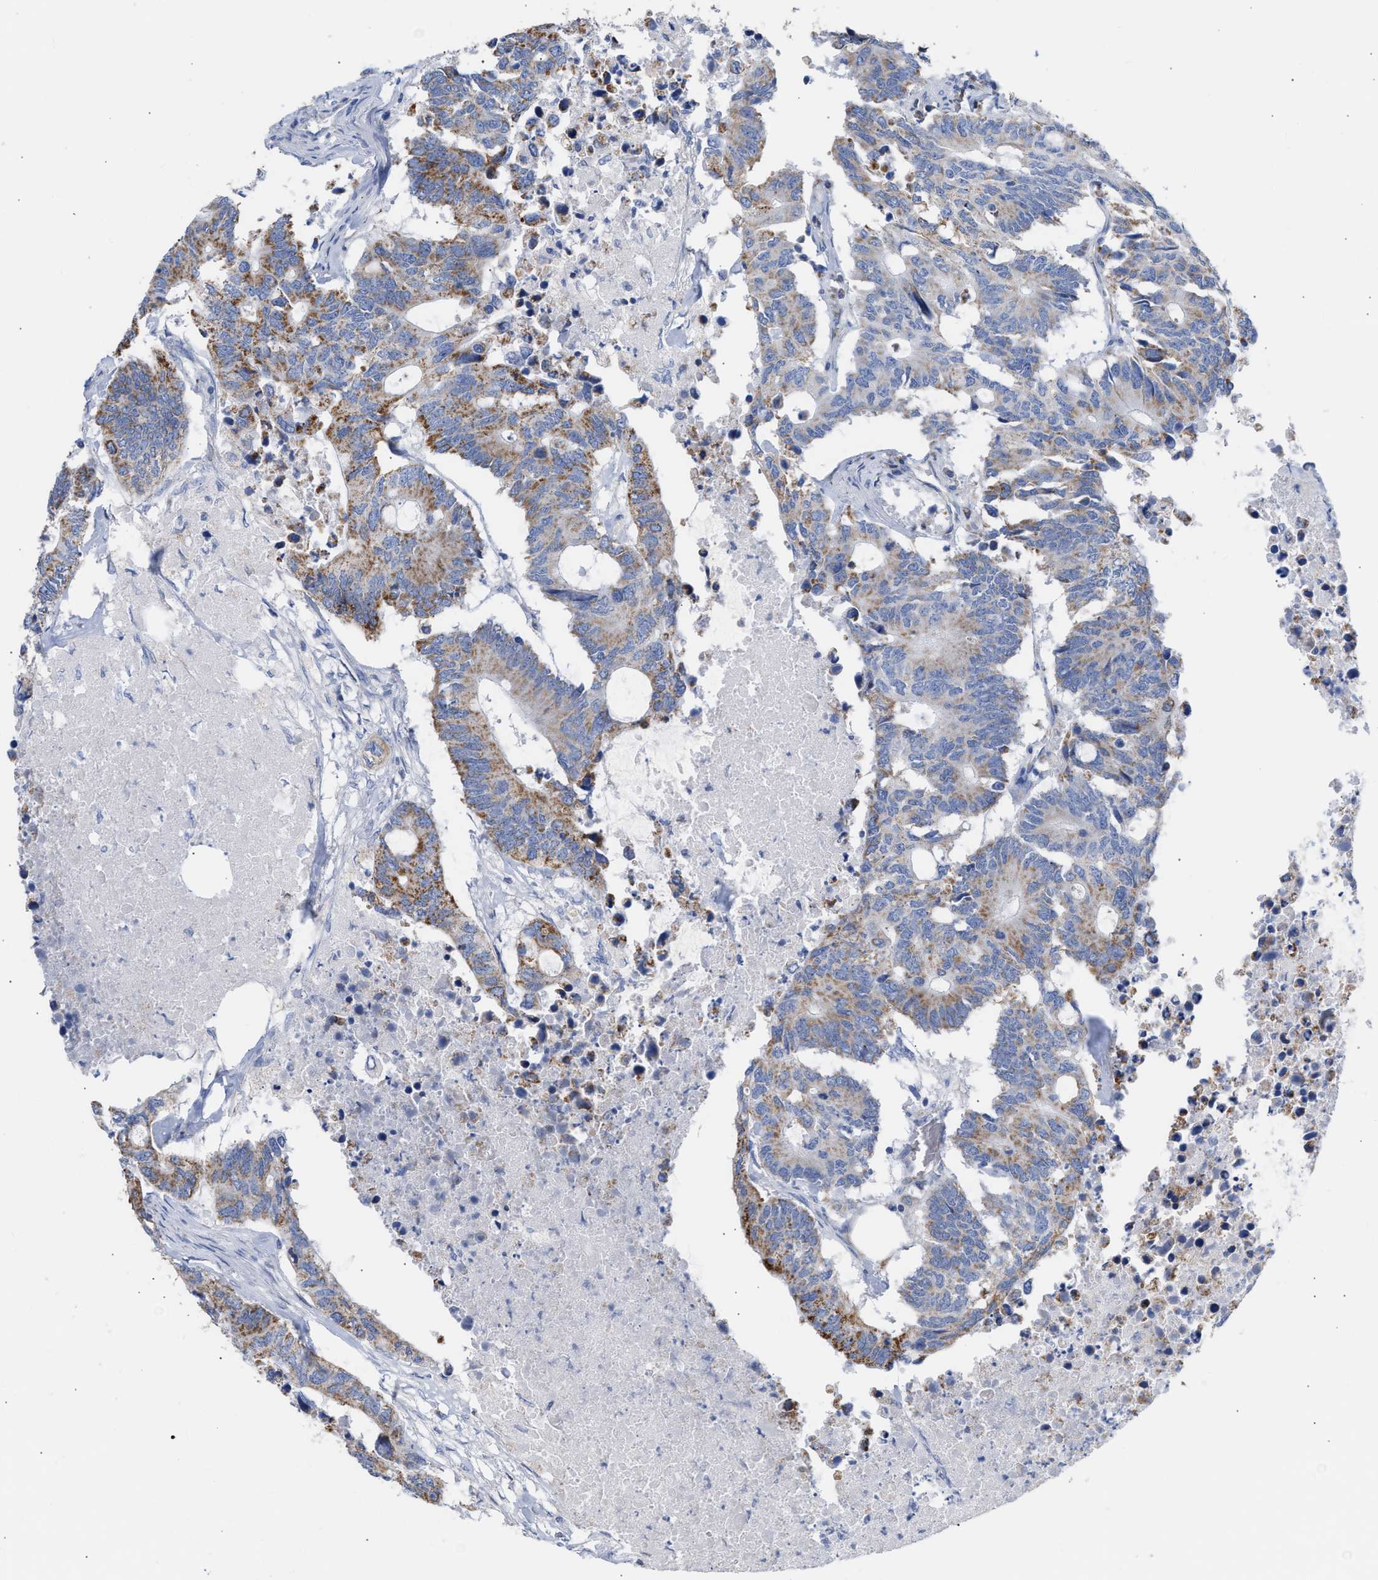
{"staining": {"intensity": "moderate", "quantity": "25%-75%", "location": "cytoplasmic/membranous"}, "tissue": "colorectal cancer", "cell_type": "Tumor cells", "image_type": "cancer", "snomed": [{"axis": "morphology", "description": "Adenocarcinoma, NOS"}, {"axis": "topography", "description": "Colon"}], "caption": "The photomicrograph reveals a brown stain indicating the presence of a protein in the cytoplasmic/membranous of tumor cells in adenocarcinoma (colorectal).", "gene": "ACOT13", "patient": {"sex": "male", "age": 71}}